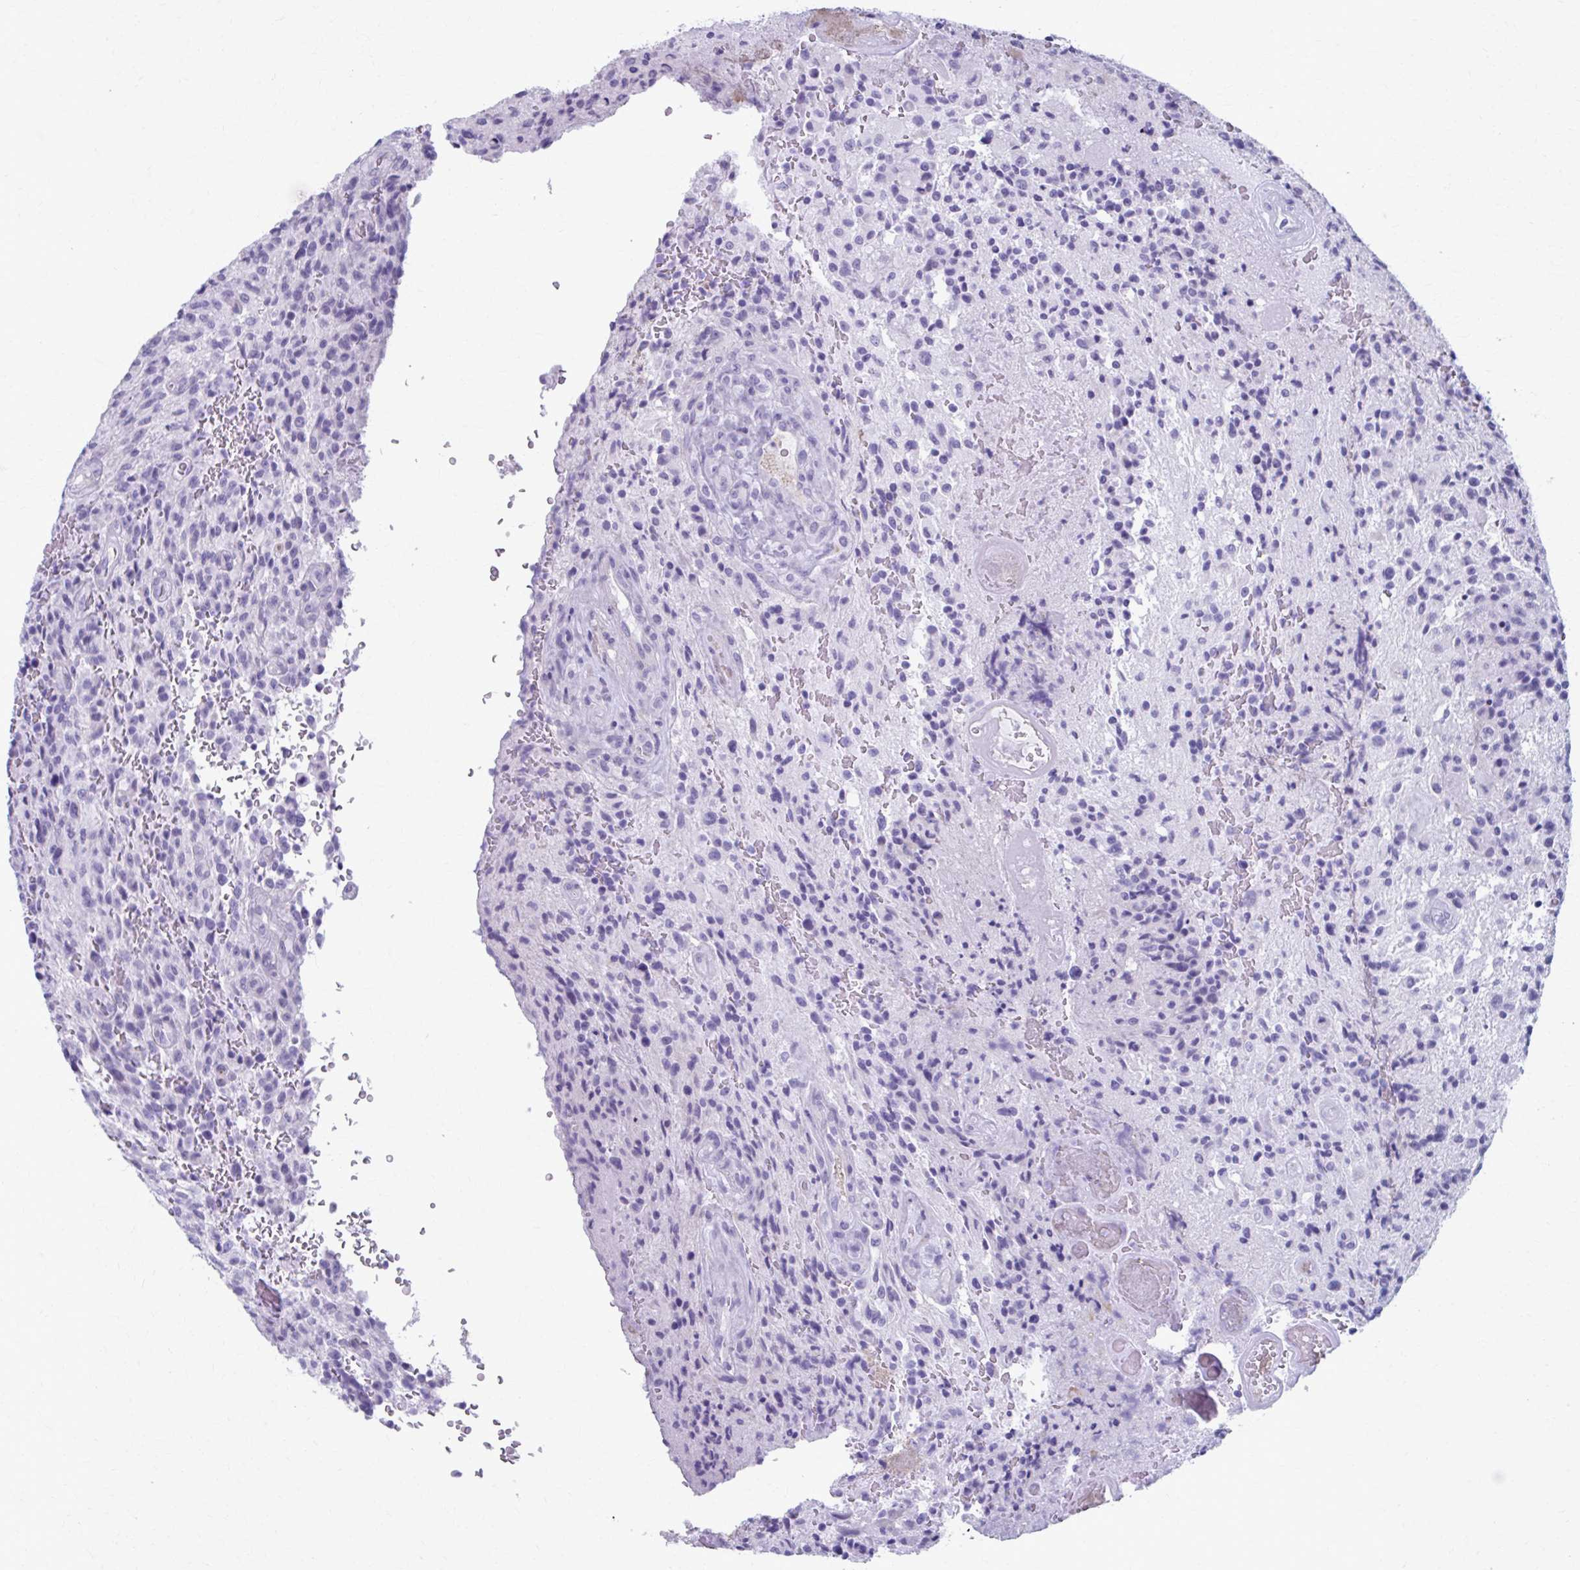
{"staining": {"intensity": "negative", "quantity": "none", "location": "none"}, "tissue": "glioma", "cell_type": "Tumor cells", "image_type": "cancer", "snomed": [{"axis": "morphology", "description": "Normal tissue, NOS"}, {"axis": "morphology", "description": "Glioma, malignant, High grade"}, {"axis": "topography", "description": "Cerebral cortex"}], "caption": "Tumor cells show no significant expression in glioma.", "gene": "MPLKIP", "patient": {"sex": "male", "age": 56}}